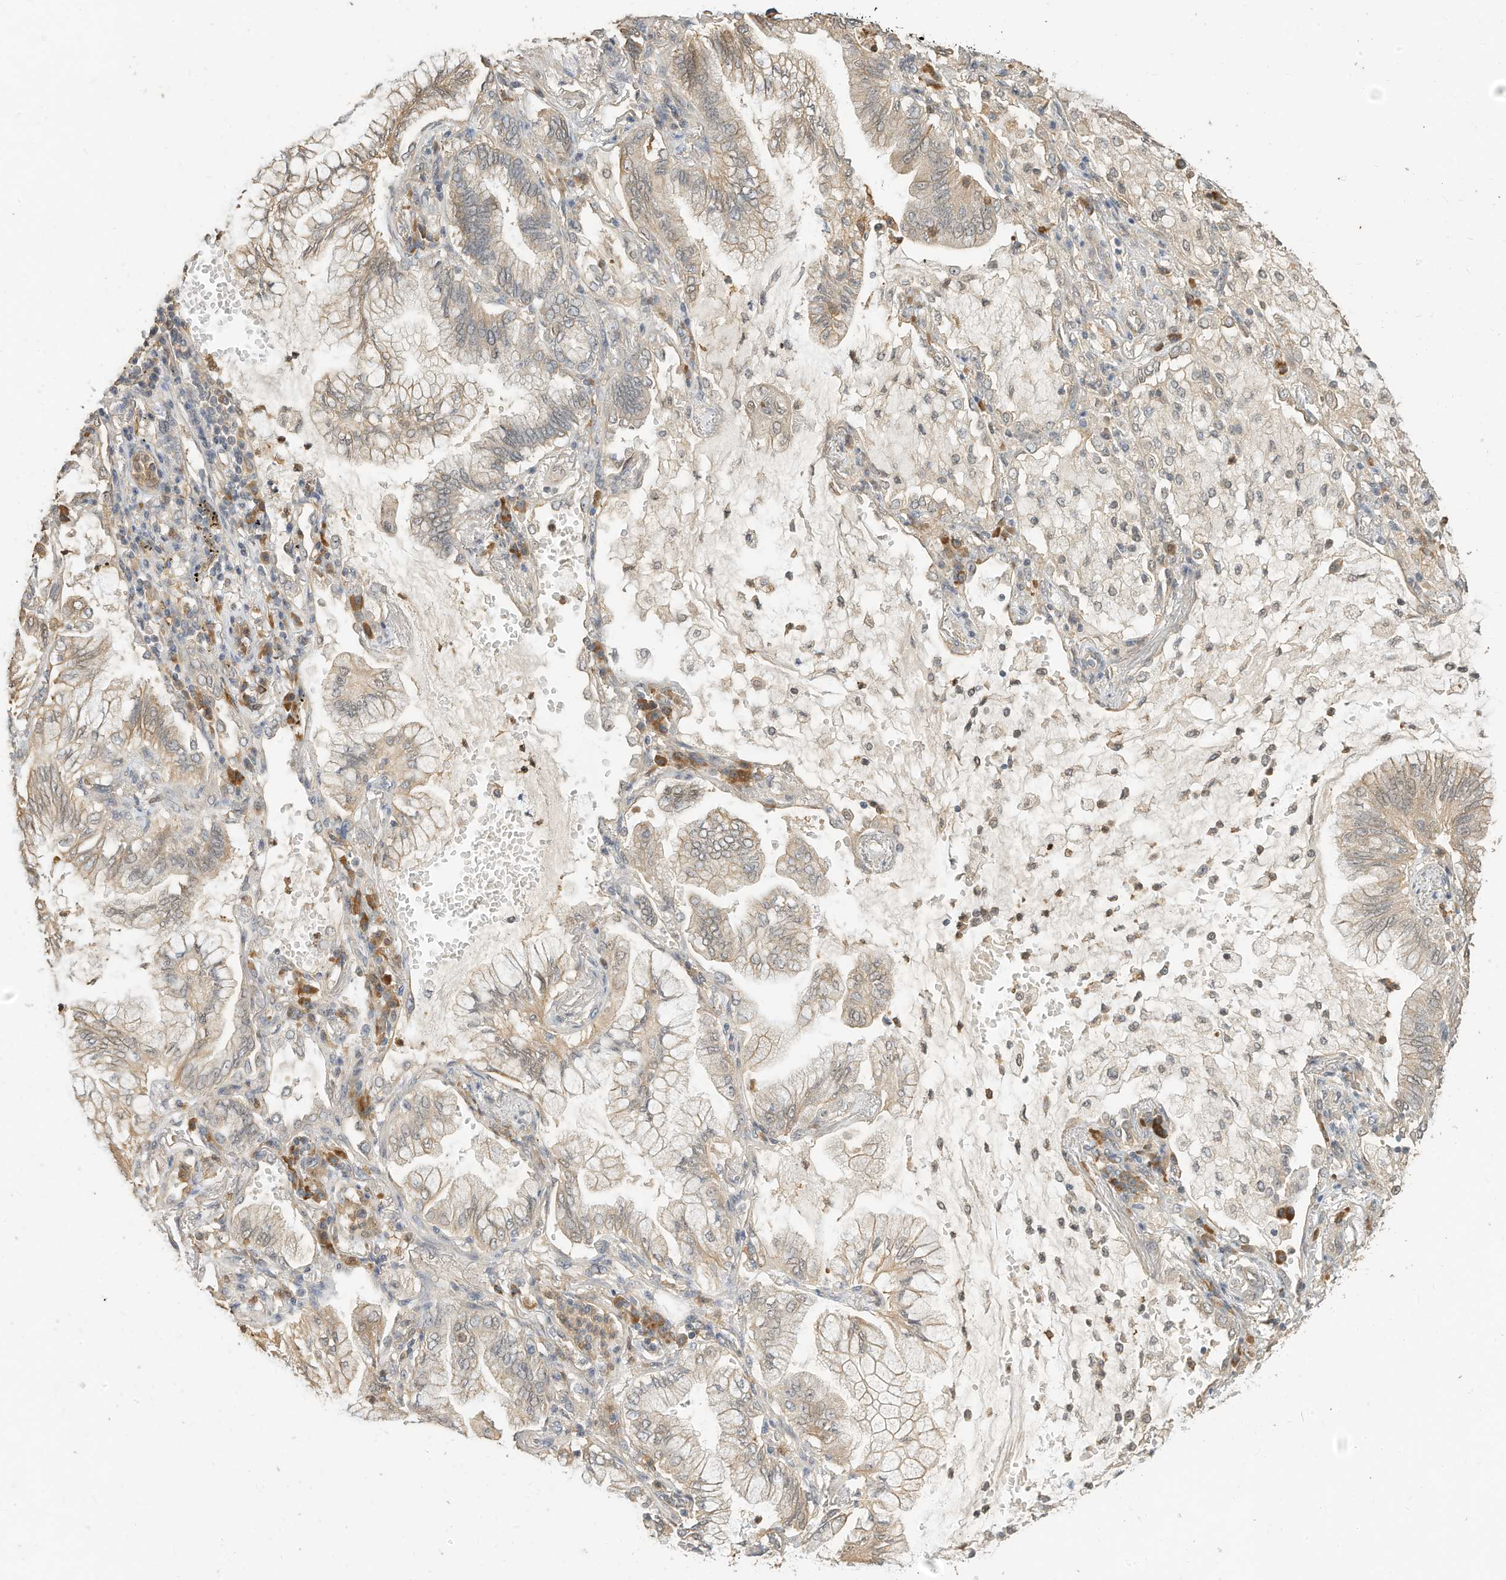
{"staining": {"intensity": "weak", "quantity": ">75%", "location": "cytoplasmic/membranous"}, "tissue": "lung cancer", "cell_type": "Tumor cells", "image_type": "cancer", "snomed": [{"axis": "morphology", "description": "Adenocarcinoma, NOS"}, {"axis": "topography", "description": "Lung"}], "caption": "This is a histology image of immunohistochemistry staining of lung adenocarcinoma, which shows weak positivity in the cytoplasmic/membranous of tumor cells.", "gene": "OFD1", "patient": {"sex": "female", "age": 70}}